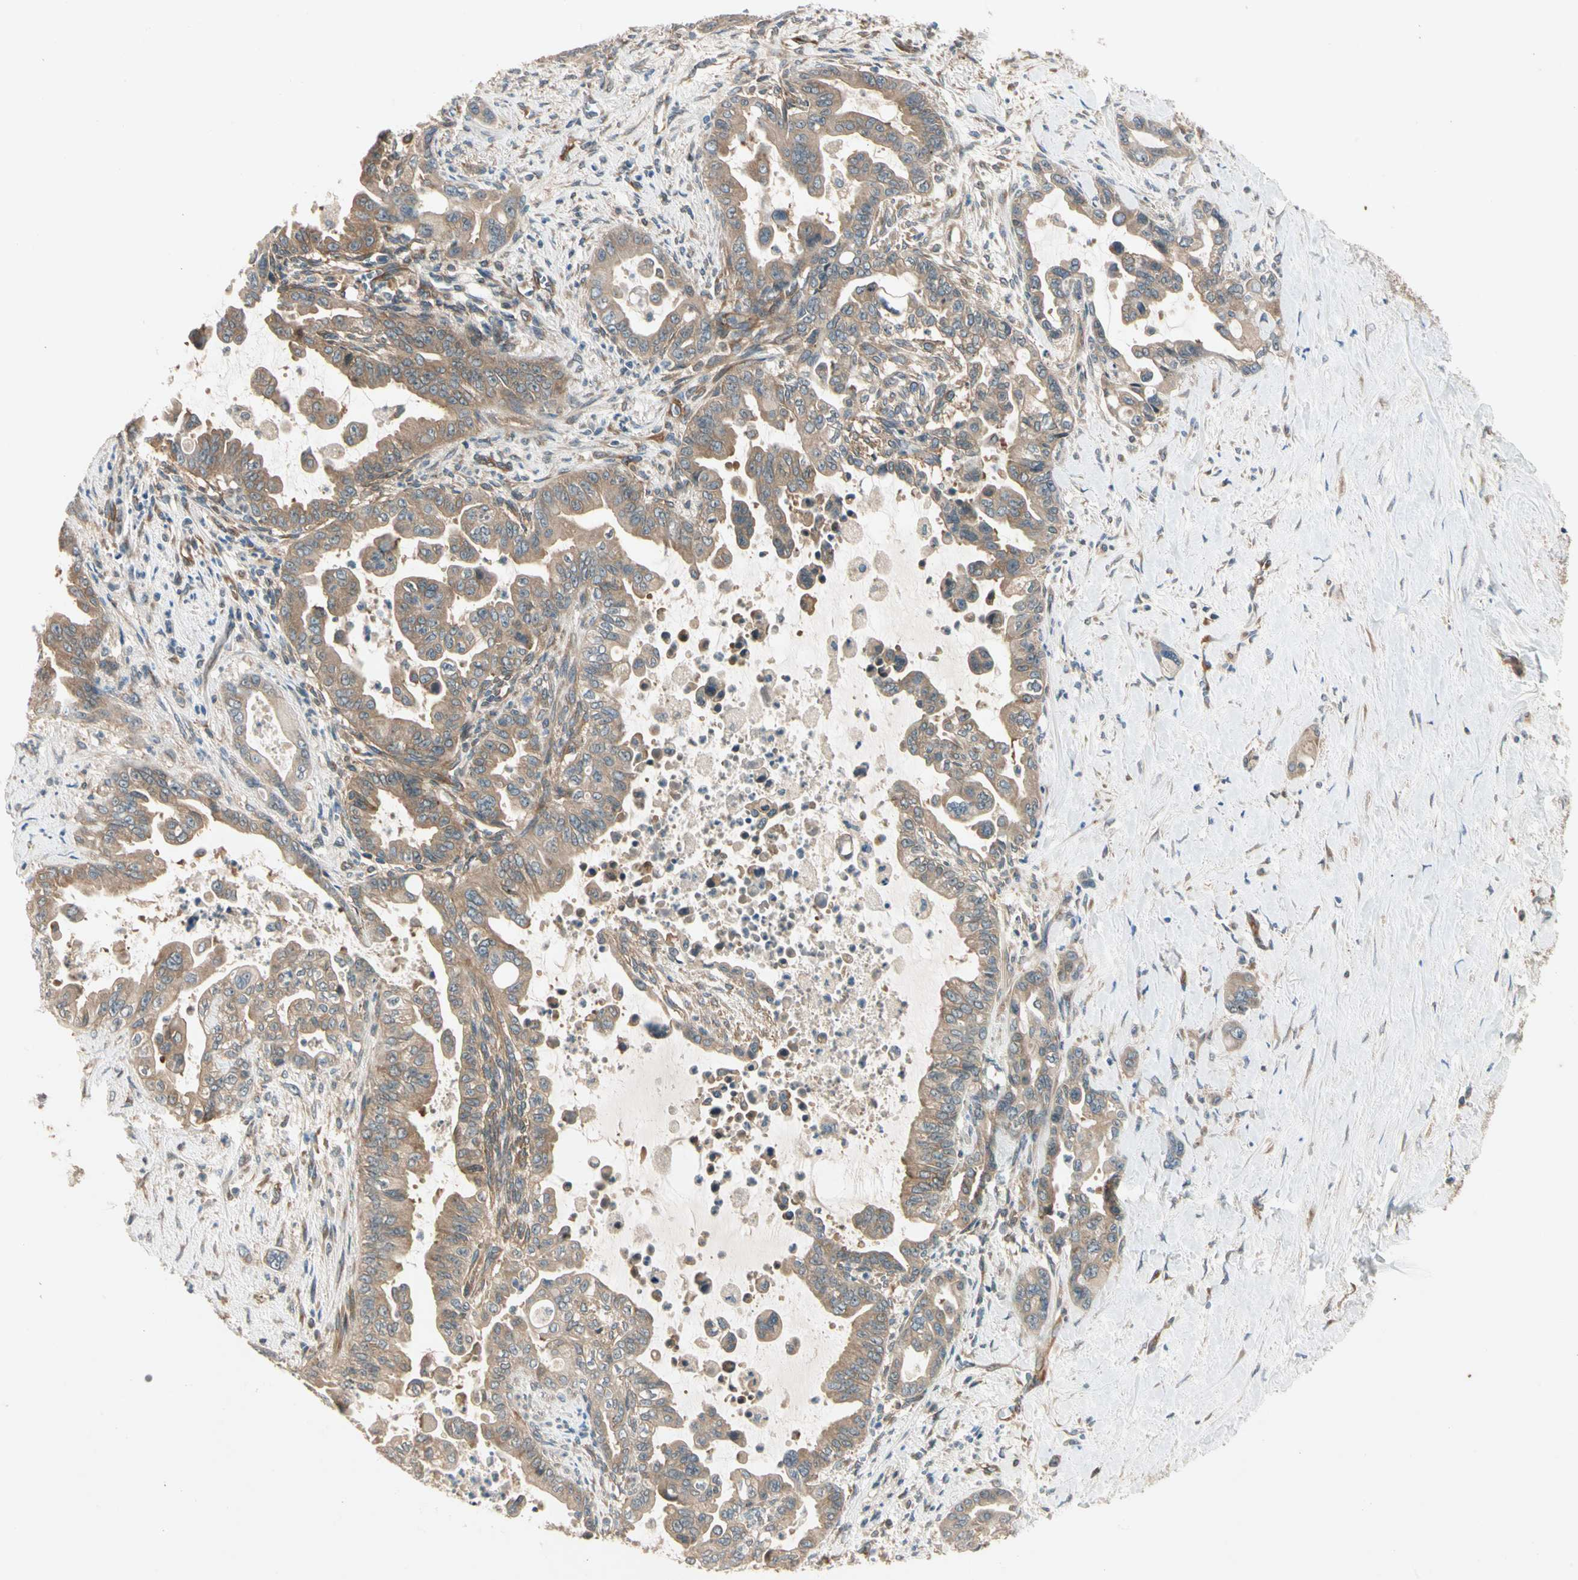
{"staining": {"intensity": "moderate", "quantity": ">75%", "location": "cytoplasmic/membranous"}, "tissue": "pancreatic cancer", "cell_type": "Tumor cells", "image_type": "cancer", "snomed": [{"axis": "morphology", "description": "Adenocarcinoma, NOS"}, {"axis": "topography", "description": "Pancreas"}], "caption": "Immunohistochemical staining of pancreatic cancer (adenocarcinoma) demonstrates medium levels of moderate cytoplasmic/membranous protein positivity in approximately >75% of tumor cells. Ihc stains the protein of interest in brown and the nuclei are stained blue.", "gene": "ROCK2", "patient": {"sex": "male", "age": 70}}